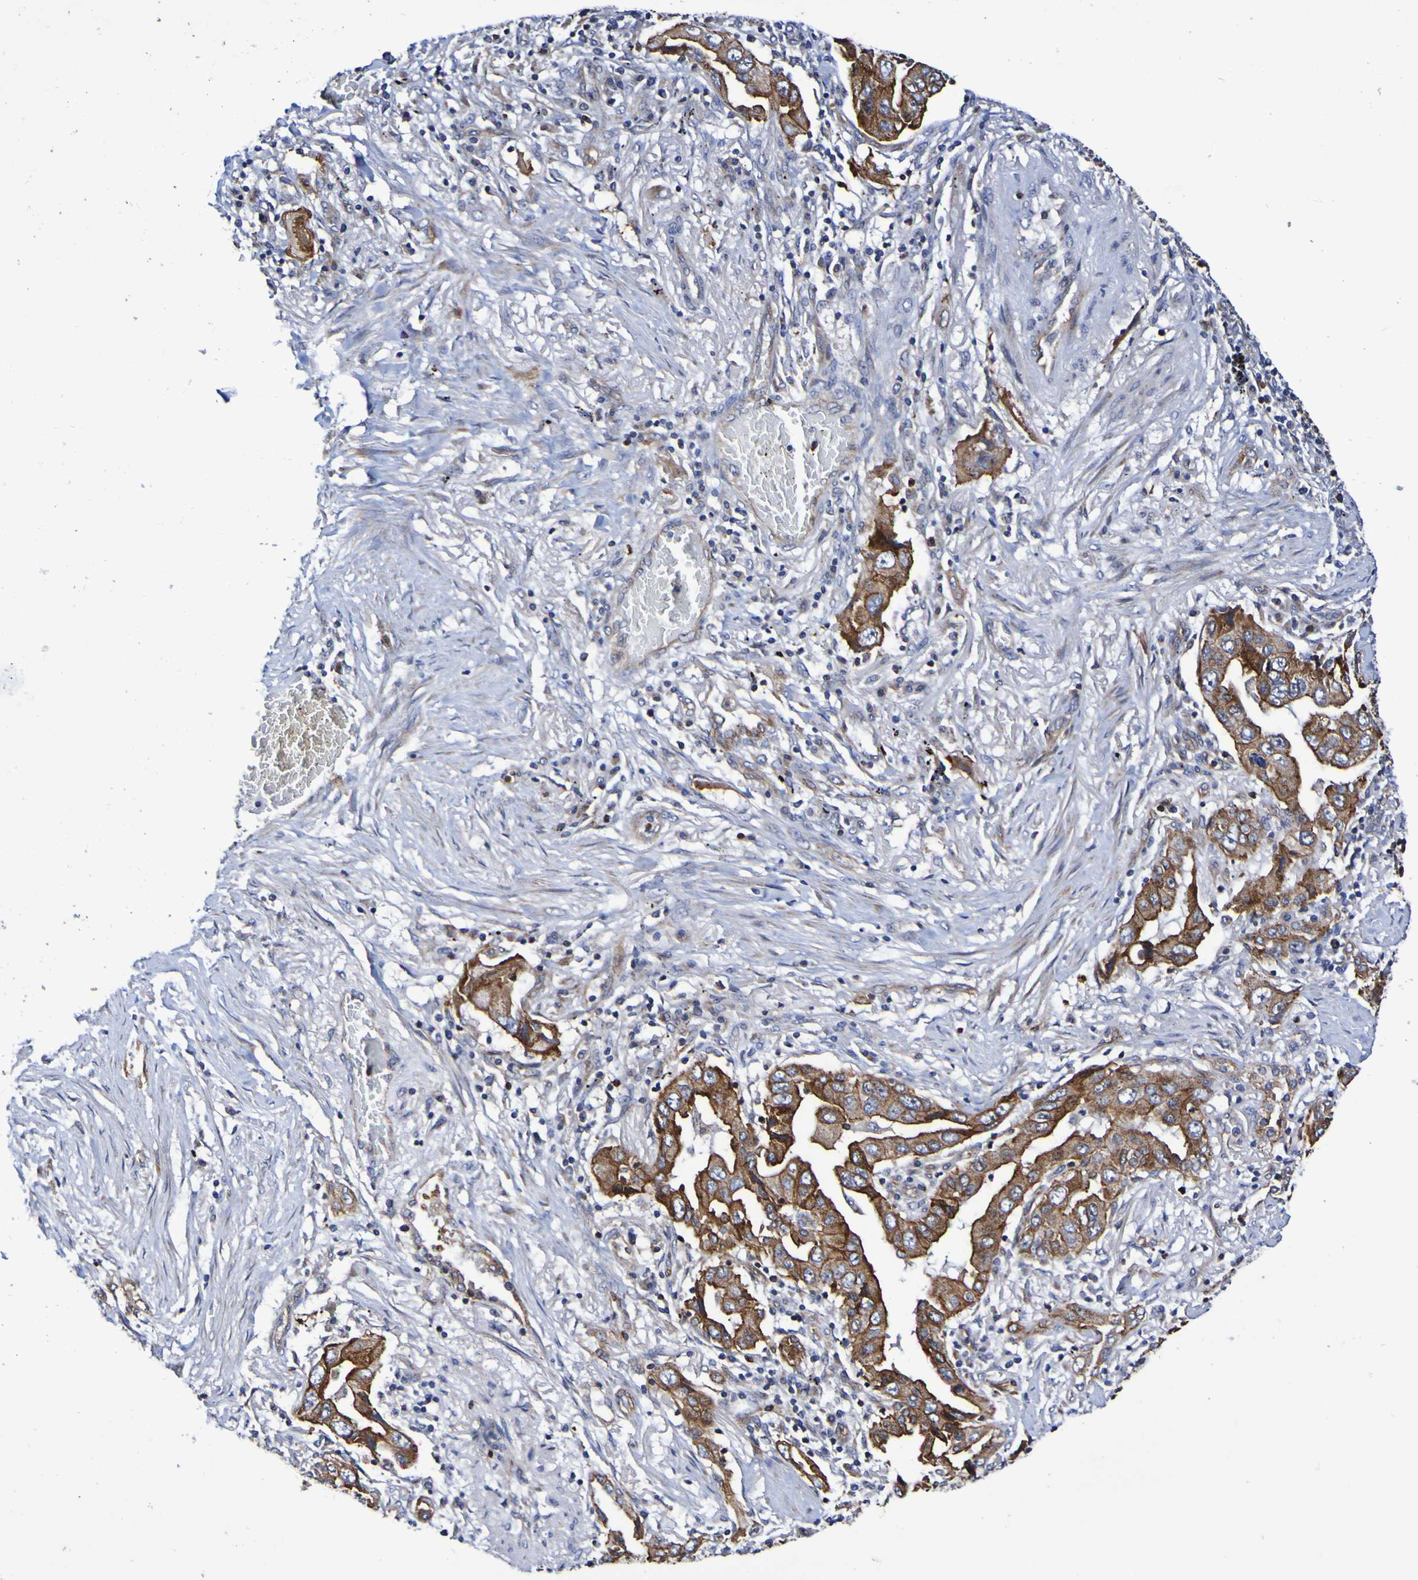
{"staining": {"intensity": "strong", "quantity": ">75%", "location": "cytoplasmic/membranous"}, "tissue": "lung cancer", "cell_type": "Tumor cells", "image_type": "cancer", "snomed": [{"axis": "morphology", "description": "Adenocarcinoma, NOS"}, {"axis": "topography", "description": "Lung"}], "caption": "IHC (DAB) staining of lung cancer (adenocarcinoma) demonstrates strong cytoplasmic/membranous protein staining in approximately >75% of tumor cells.", "gene": "GJB1", "patient": {"sex": "female", "age": 65}}